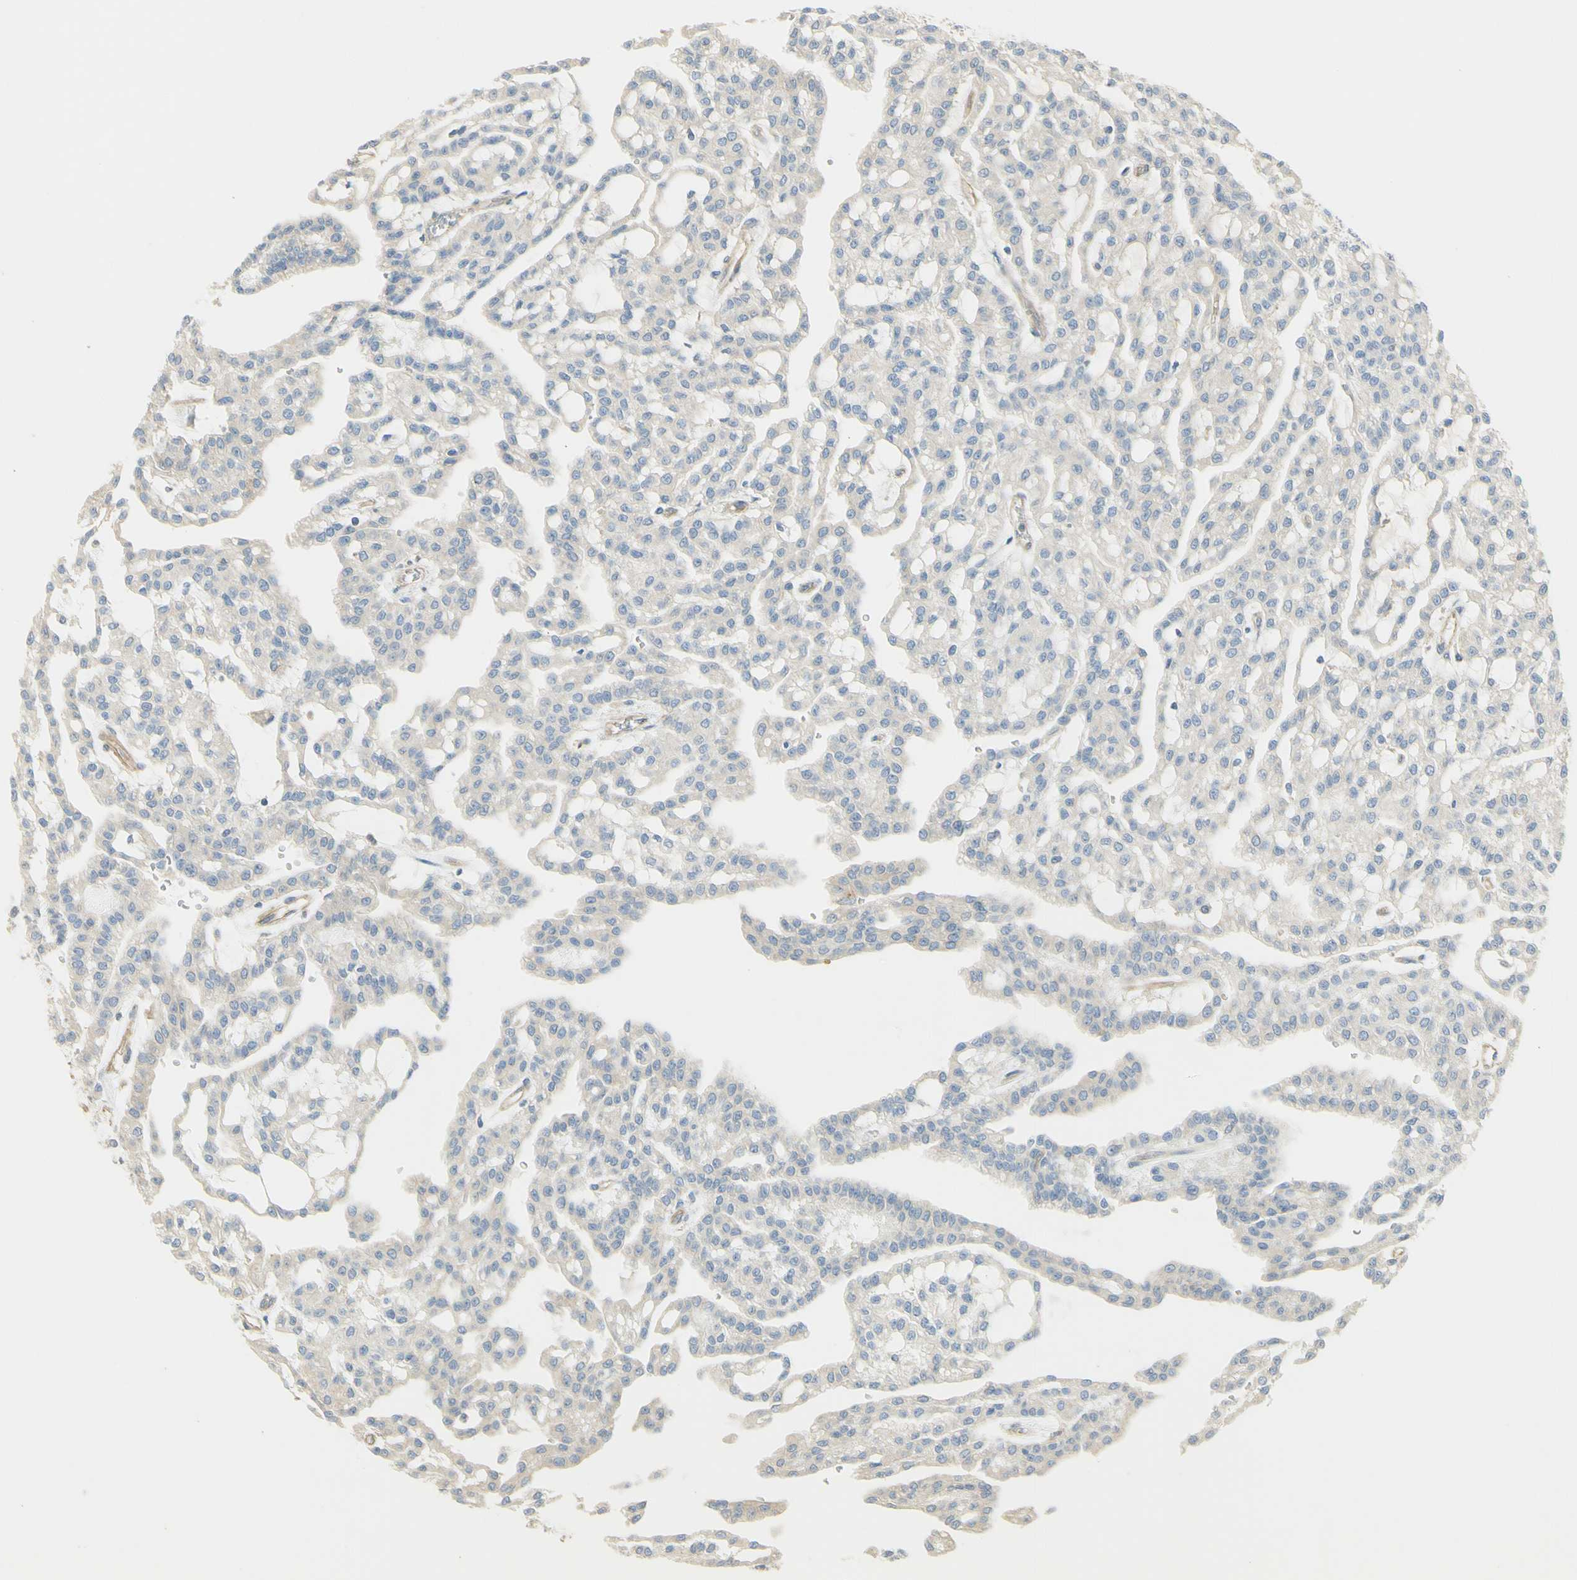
{"staining": {"intensity": "negative", "quantity": "none", "location": "none"}, "tissue": "renal cancer", "cell_type": "Tumor cells", "image_type": "cancer", "snomed": [{"axis": "morphology", "description": "Adenocarcinoma, NOS"}, {"axis": "topography", "description": "Kidney"}], "caption": "Protein analysis of renal cancer (adenocarcinoma) shows no significant positivity in tumor cells.", "gene": "IKBKG", "patient": {"sex": "male", "age": 63}}